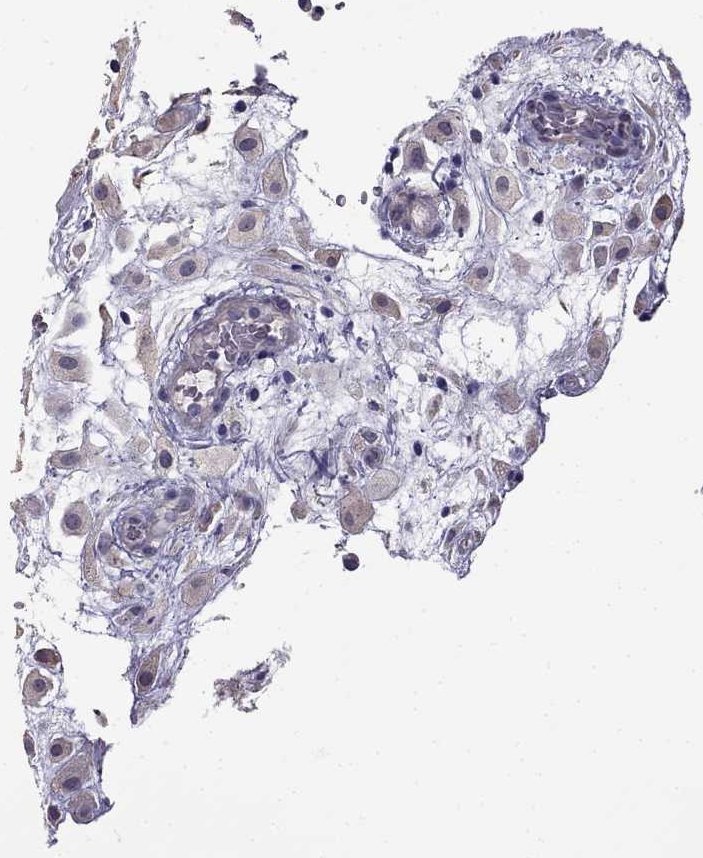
{"staining": {"intensity": "weak", "quantity": "<25%", "location": "cytoplasmic/membranous"}, "tissue": "placenta", "cell_type": "Decidual cells", "image_type": "normal", "snomed": [{"axis": "morphology", "description": "Normal tissue, NOS"}, {"axis": "topography", "description": "Placenta"}], "caption": "High power microscopy photomicrograph of an immunohistochemistry (IHC) photomicrograph of normal placenta, revealing no significant staining in decidual cells.", "gene": "CDH9", "patient": {"sex": "female", "age": 24}}